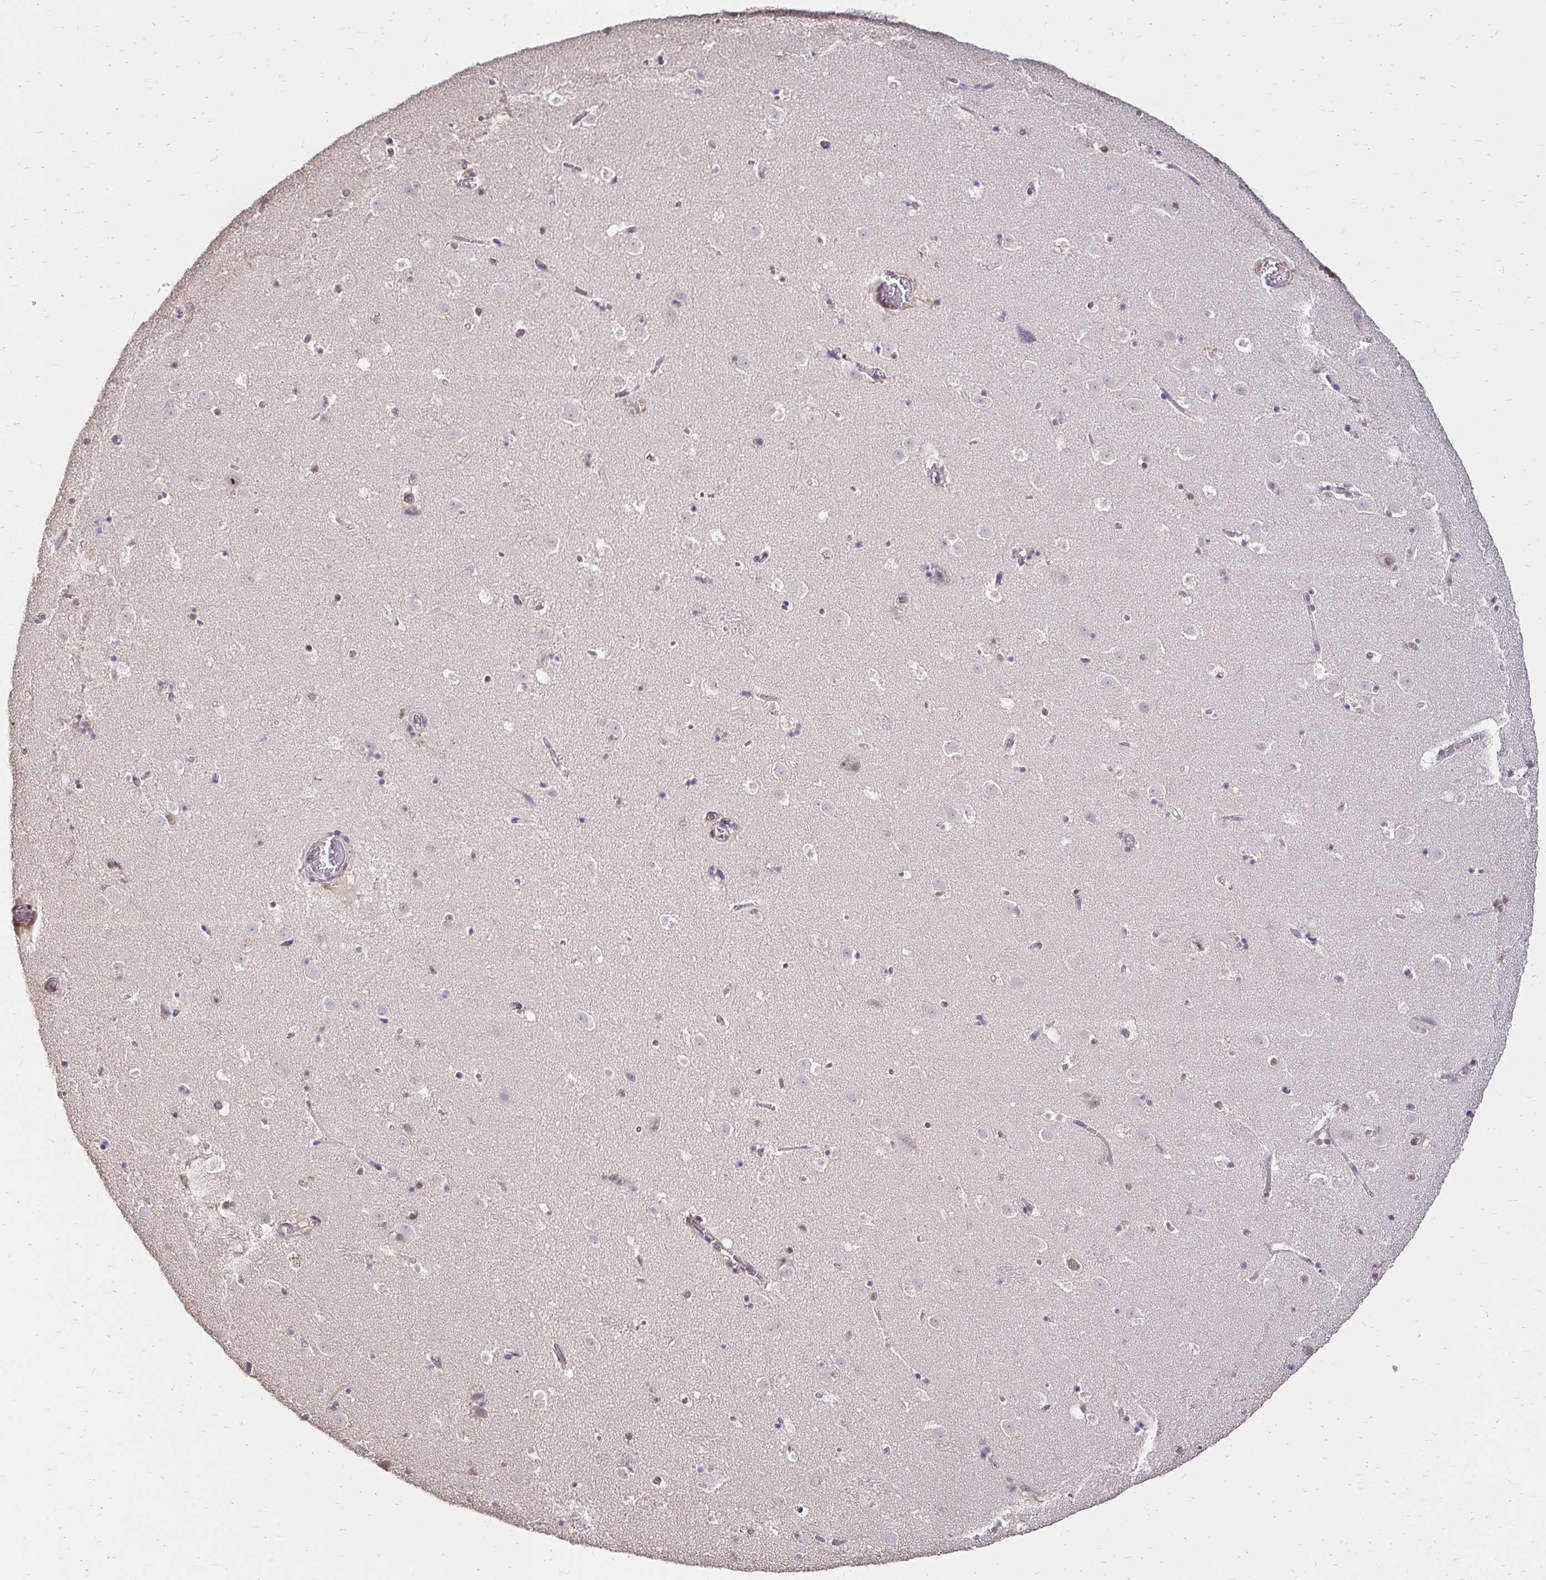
{"staining": {"intensity": "weak", "quantity": "<25%", "location": "cytoplasmic/membranous"}, "tissue": "caudate", "cell_type": "Glial cells", "image_type": "normal", "snomed": [{"axis": "morphology", "description": "Normal tissue, NOS"}, {"axis": "topography", "description": "Lateral ventricle wall"}], "caption": "An image of human caudate is negative for staining in glial cells.", "gene": "RIMS4", "patient": {"sex": "male", "age": 37}}